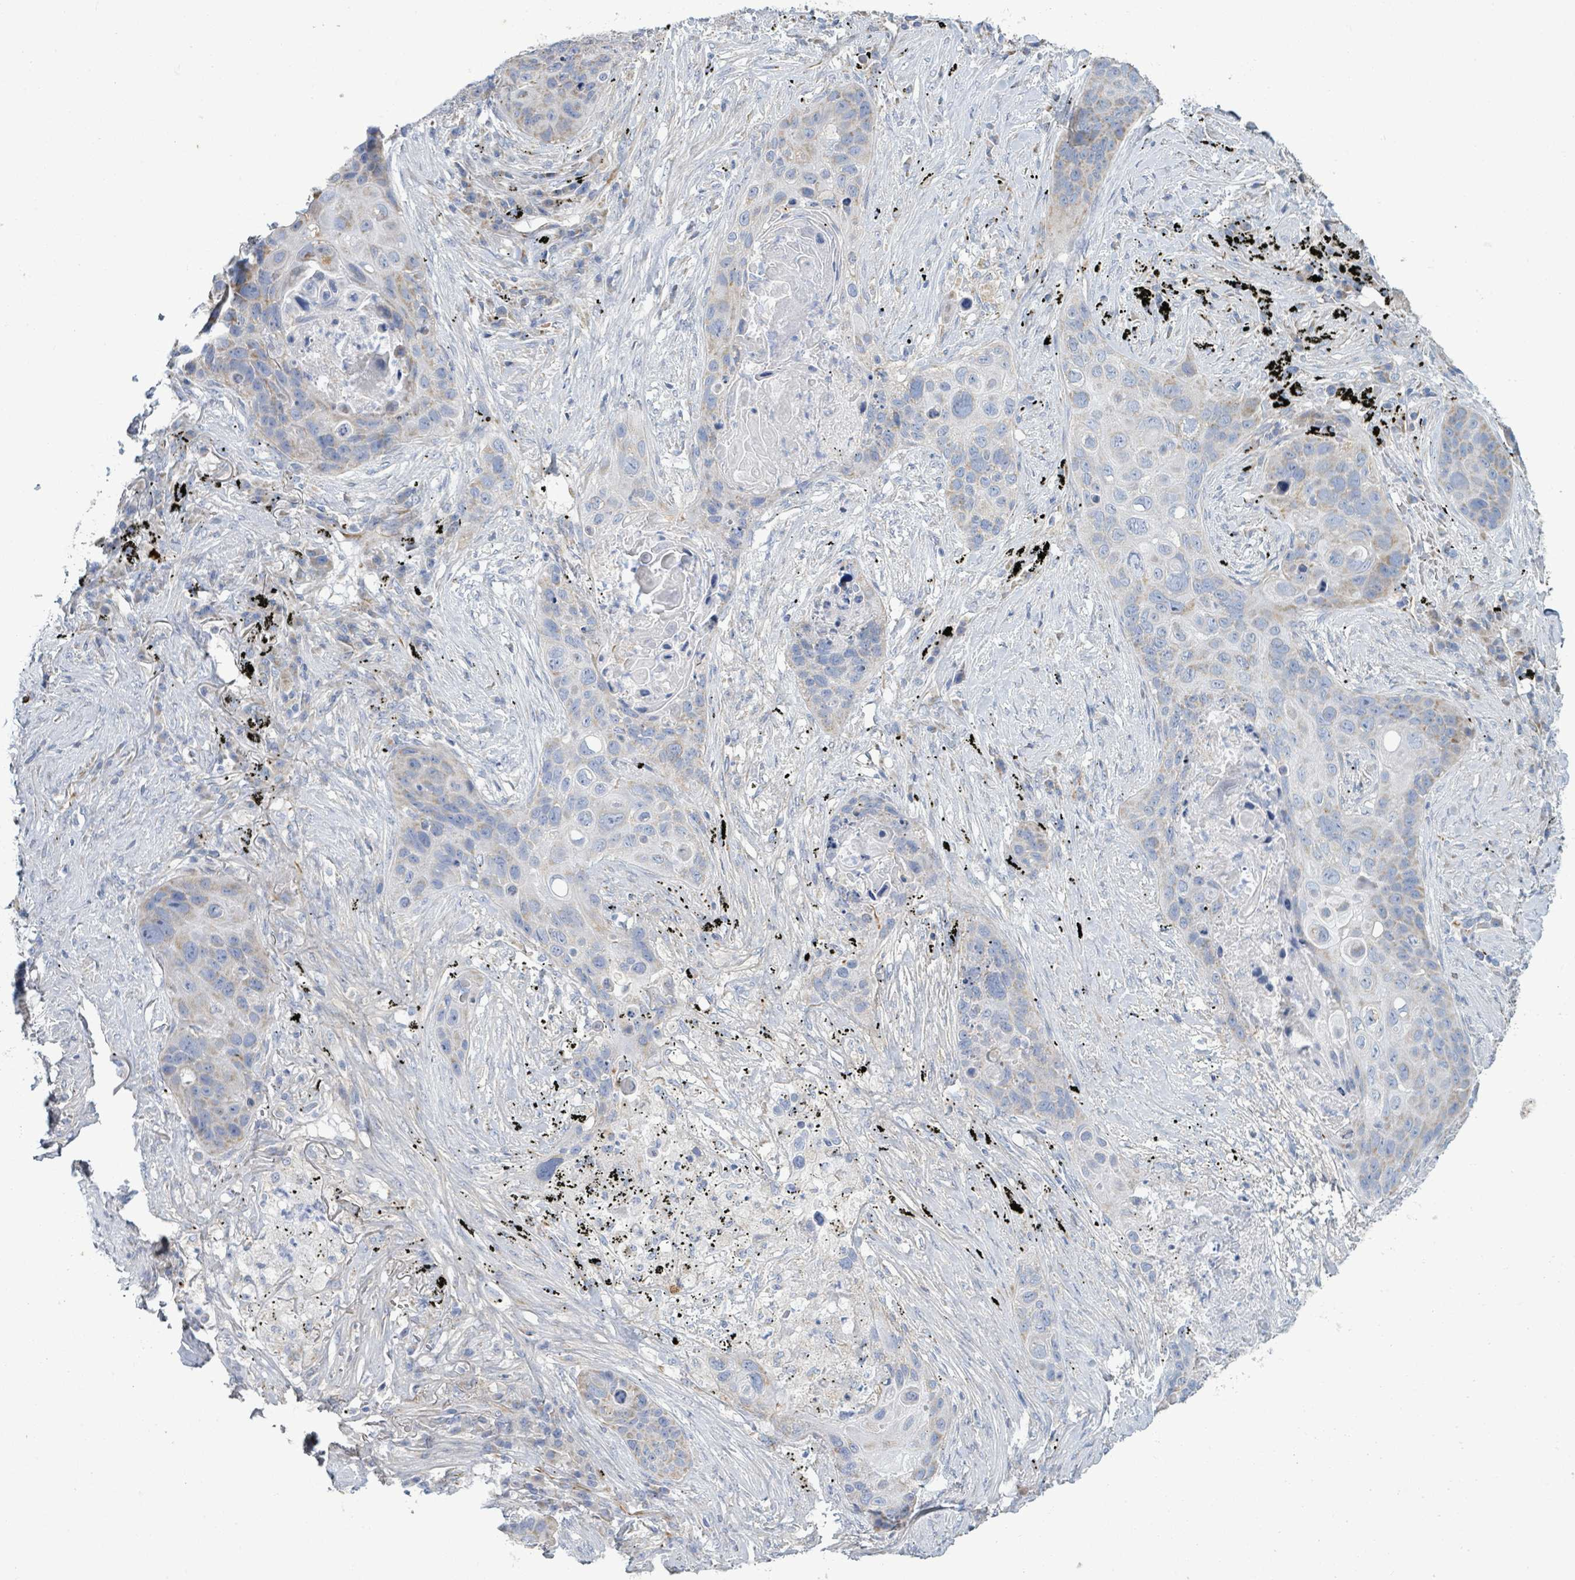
{"staining": {"intensity": "moderate", "quantity": "<25%", "location": "cytoplasmic/membranous"}, "tissue": "lung cancer", "cell_type": "Tumor cells", "image_type": "cancer", "snomed": [{"axis": "morphology", "description": "Squamous cell carcinoma, NOS"}, {"axis": "topography", "description": "Lung"}], "caption": "Lung squamous cell carcinoma was stained to show a protein in brown. There is low levels of moderate cytoplasmic/membranous expression in approximately <25% of tumor cells.", "gene": "ALG12", "patient": {"sex": "female", "age": 63}}